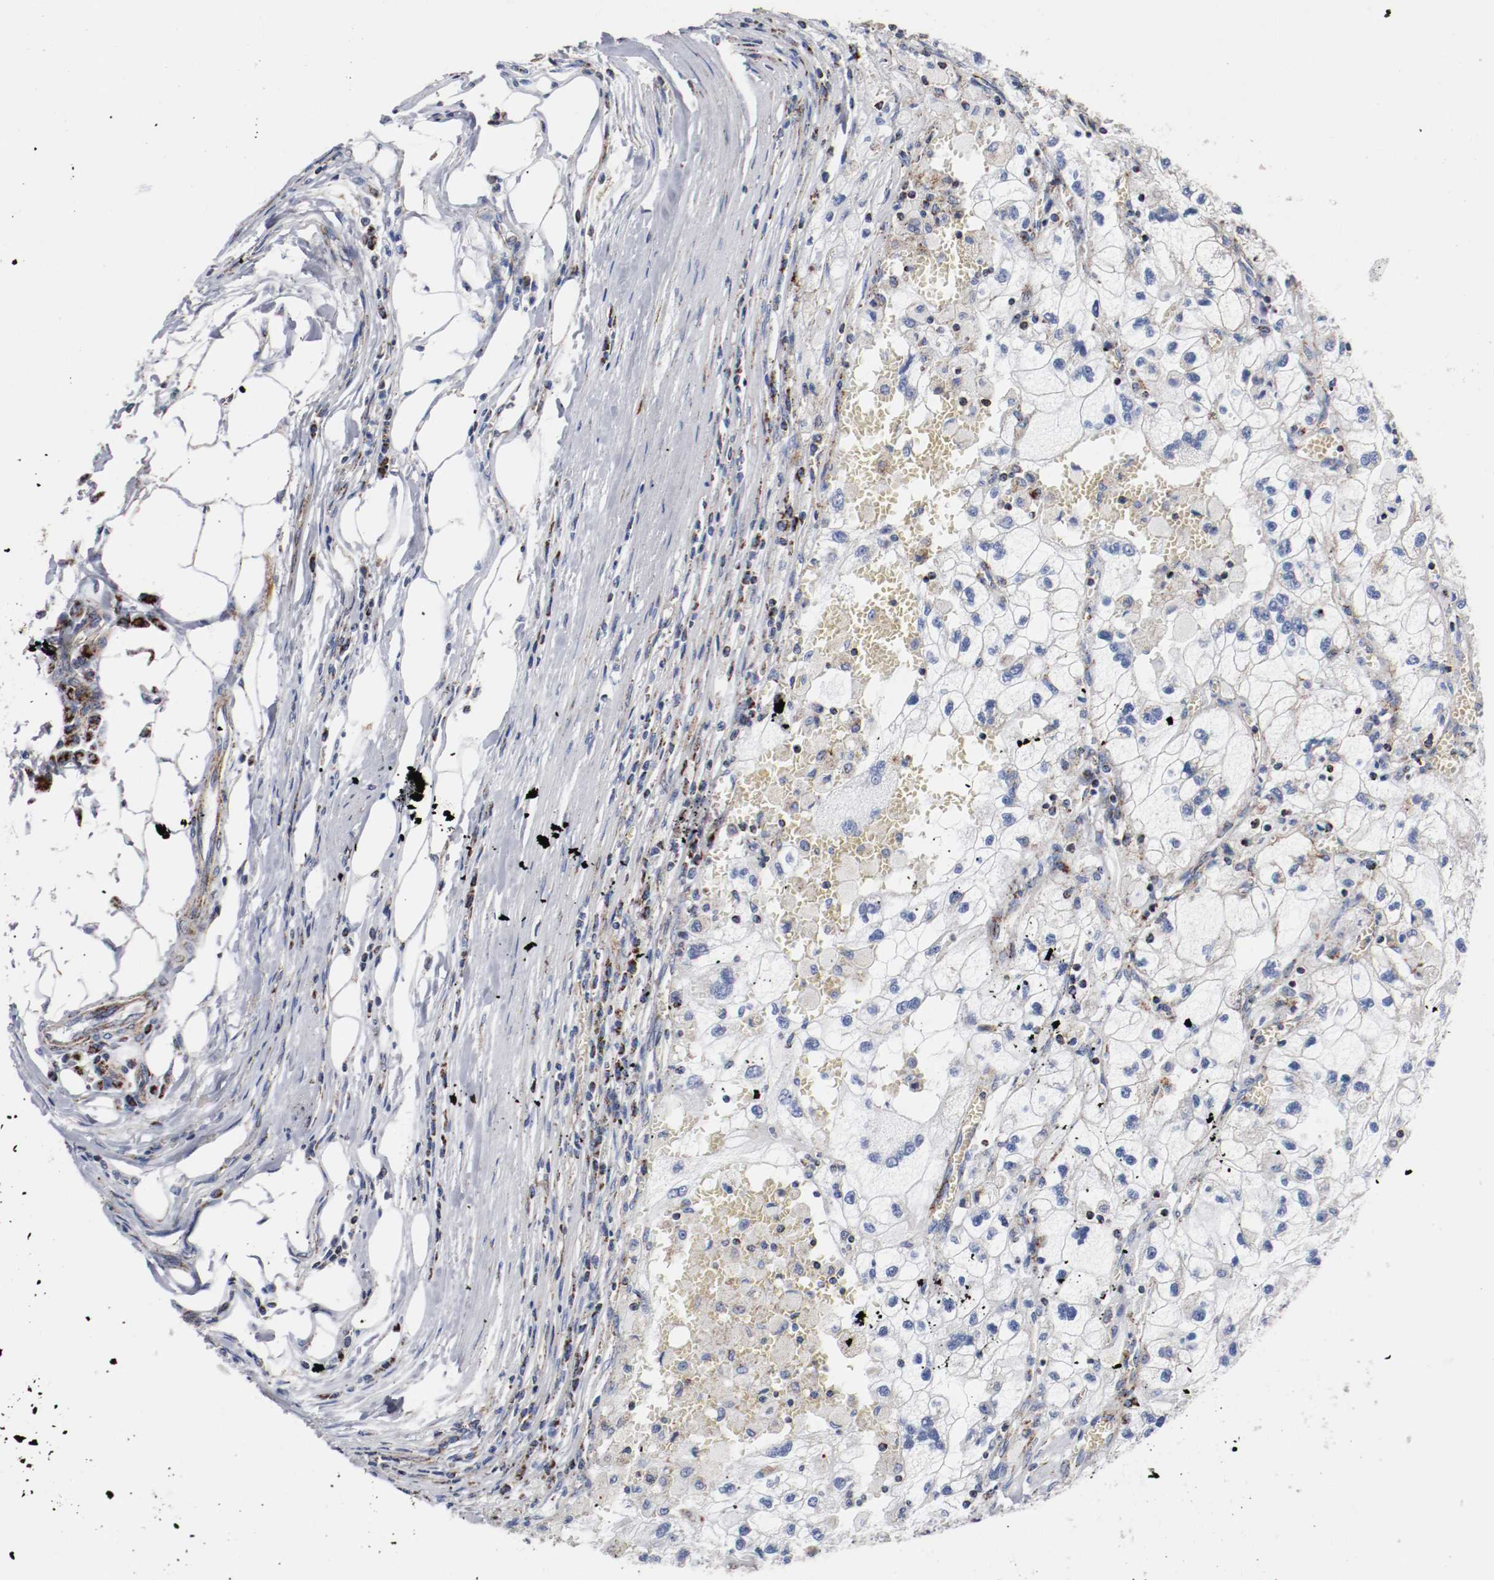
{"staining": {"intensity": "negative", "quantity": "none", "location": "none"}, "tissue": "renal cancer", "cell_type": "Tumor cells", "image_type": "cancer", "snomed": [{"axis": "morphology", "description": "Normal tissue, NOS"}, {"axis": "morphology", "description": "Adenocarcinoma, NOS"}, {"axis": "topography", "description": "Kidney"}], "caption": "This is a image of IHC staining of adenocarcinoma (renal), which shows no expression in tumor cells.", "gene": "TUBD1", "patient": {"sex": "male", "age": 71}}